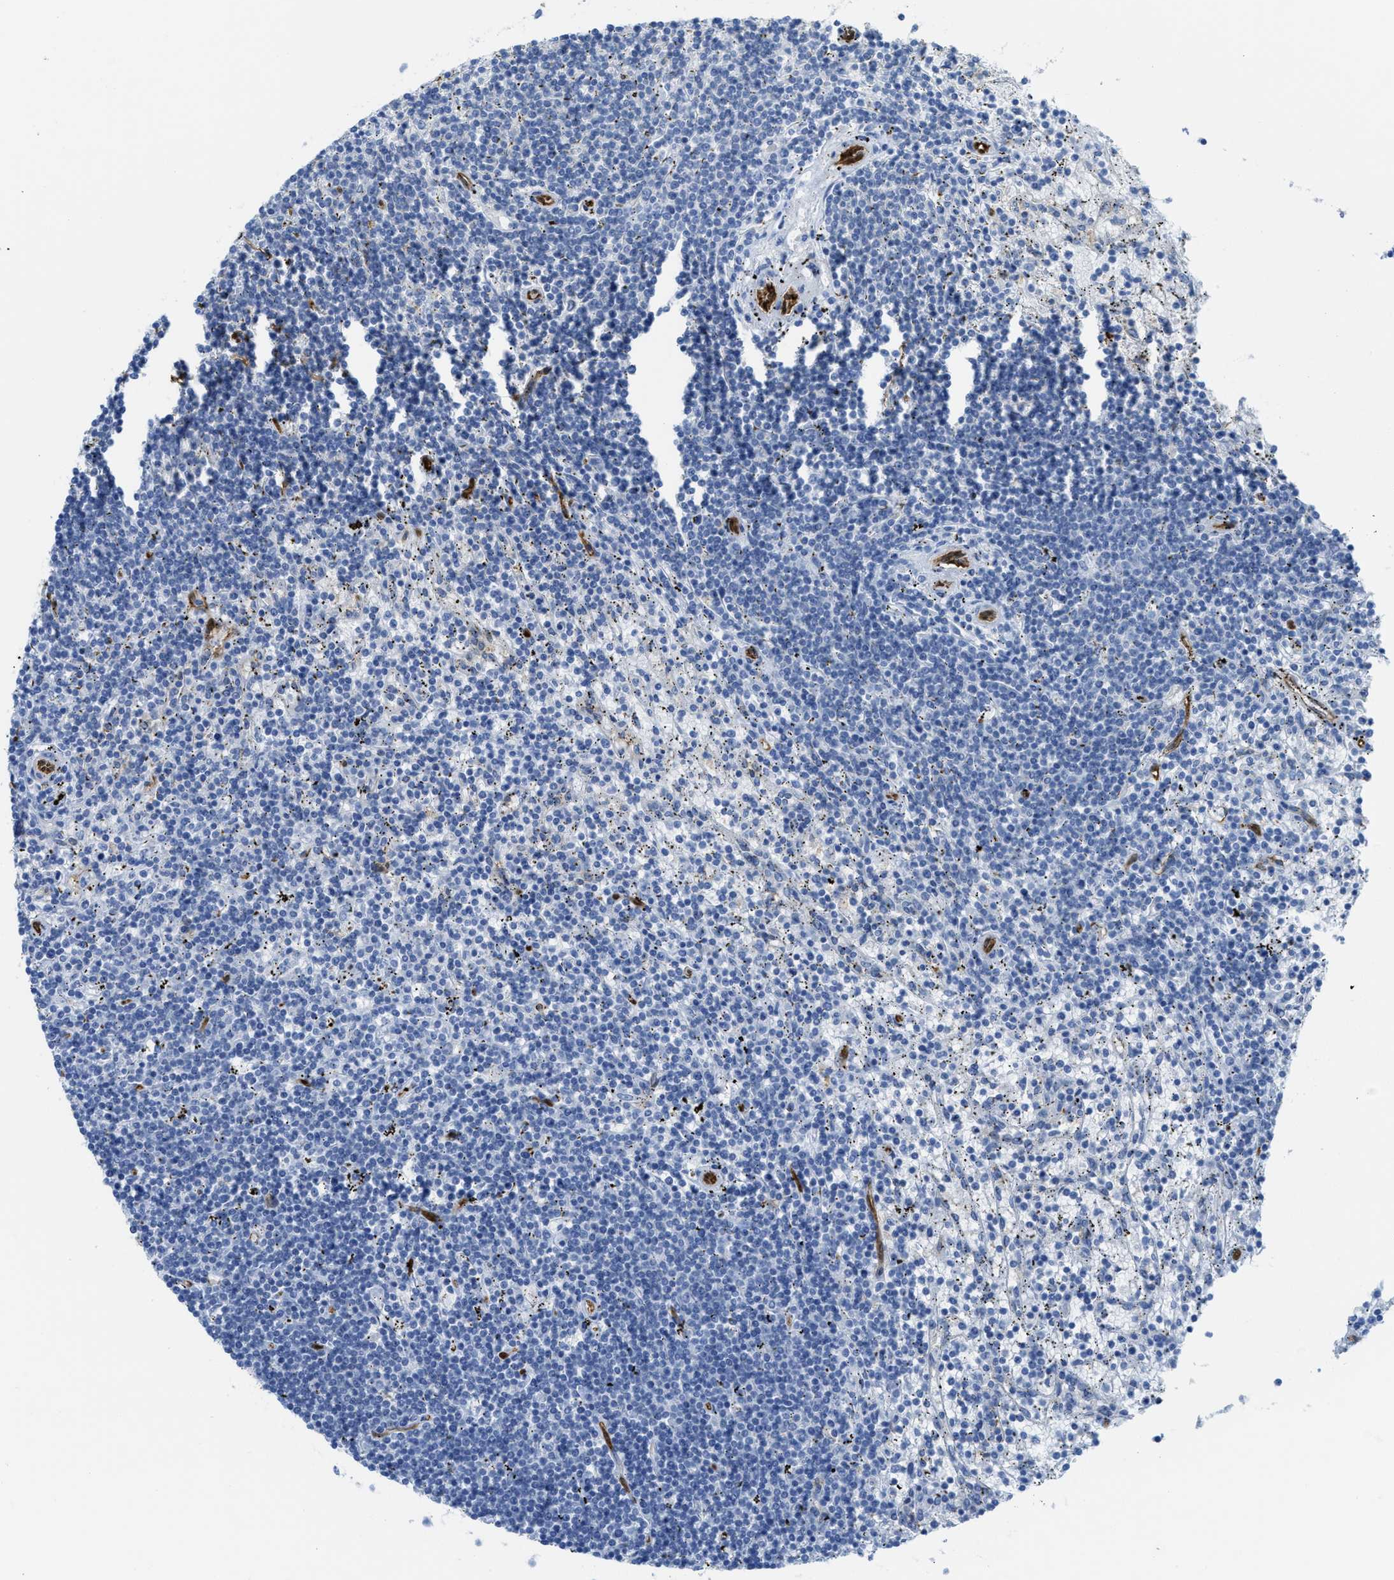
{"staining": {"intensity": "negative", "quantity": "none", "location": "none"}, "tissue": "lymphoma", "cell_type": "Tumor cells", "image_type": "cancer", "snomed": [{"axis": "morphology", "description": "Malignant lymphoma, non-Hodgkin's type, Low grade"}, {"axis": "topography", "description": "Spleen"}], "caption": "Histopathology image shows no significant protein expression in tumor cells of lymphoma.", "gene": "ASS1", "patient": {"sex": "male", "age": 76}}